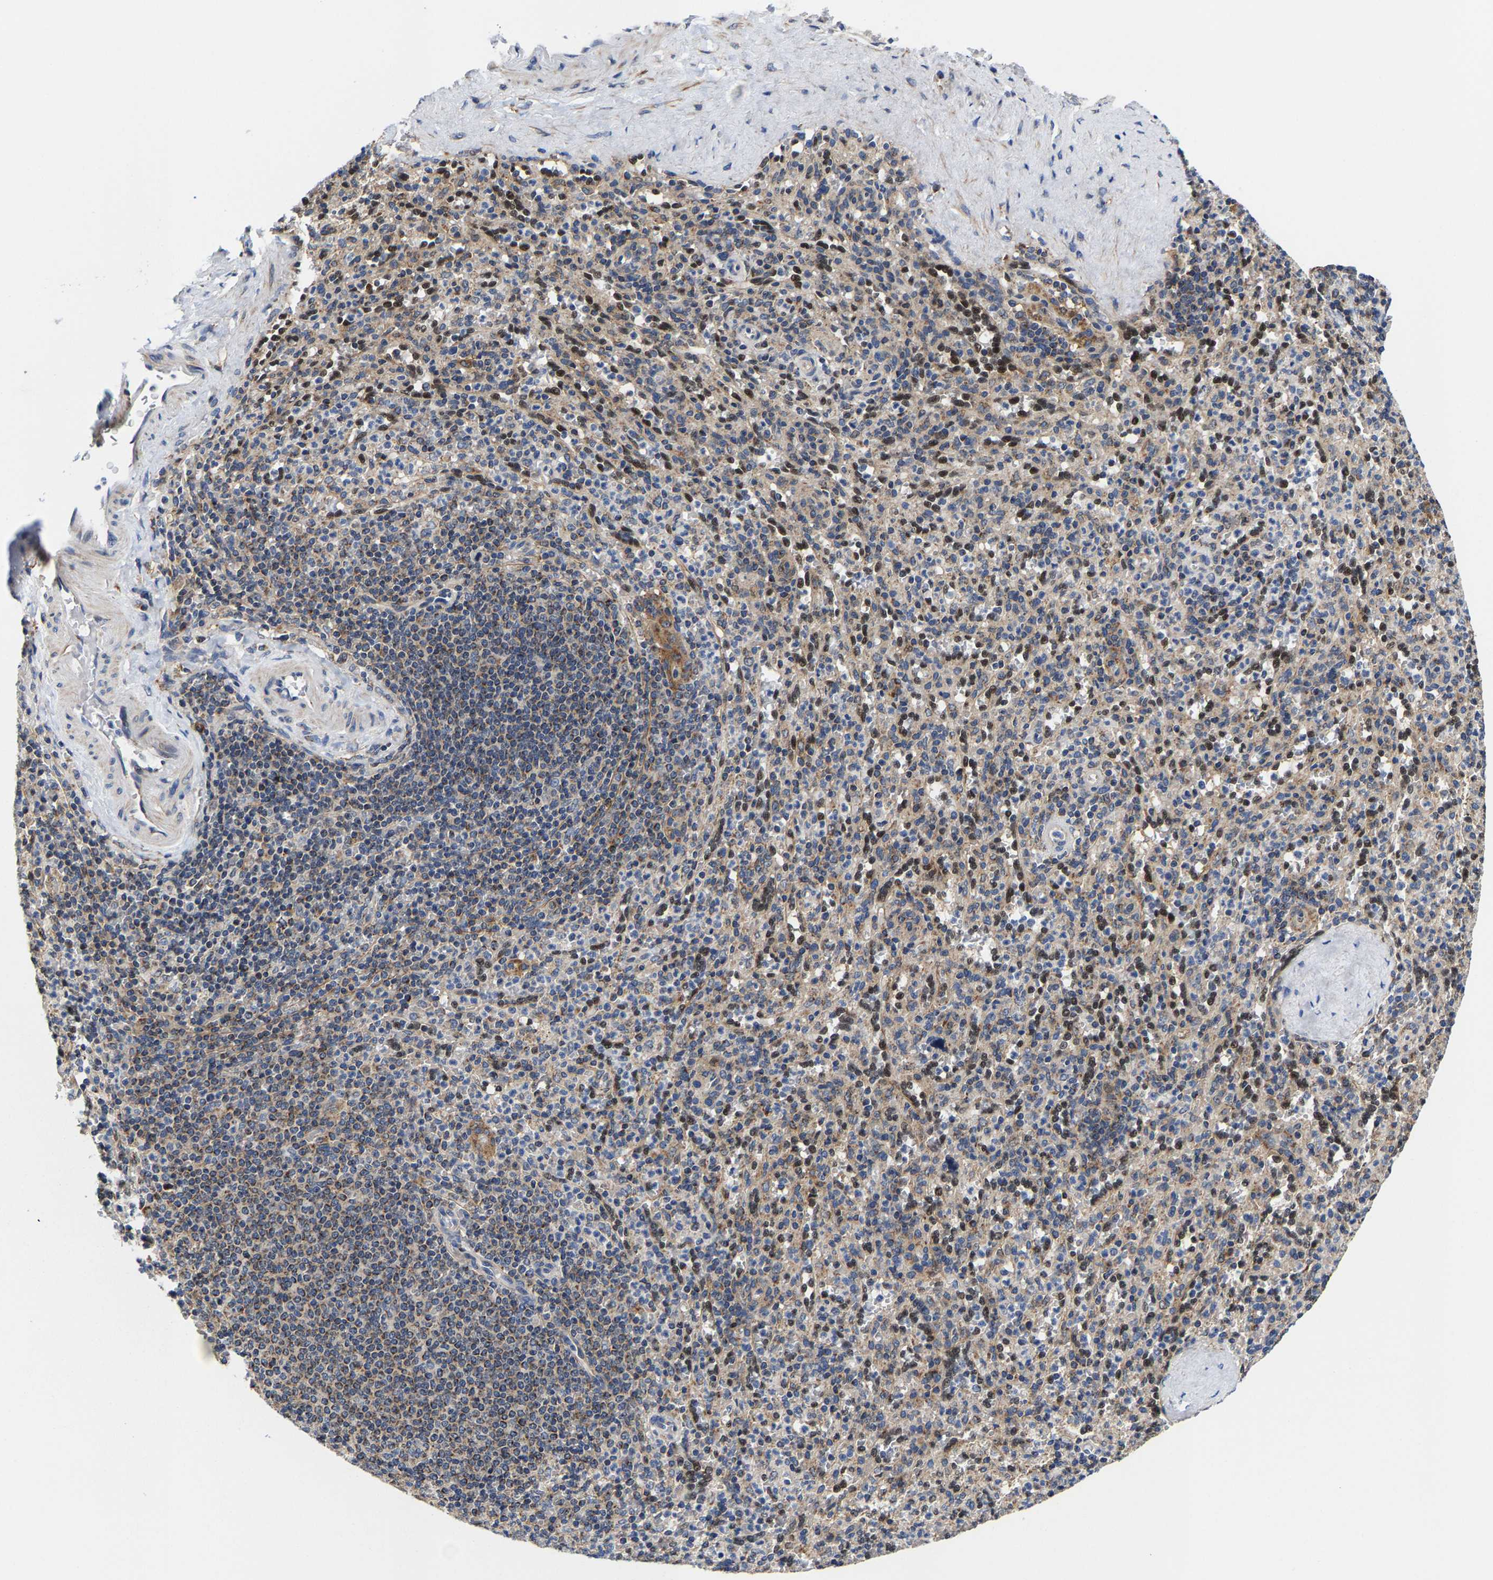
{"staining": {"intensity": "moderate", "quantity": "<25%", "location": "cytoplasmic/membranous,nuclear"}, "tissue": "spleen", "cell_type": "Cells in red pulp", "image_type": "normal", "snomed": [{"axis": "morphology", "description": "Normal tissue, NOS"}, {"axis": "topography", "description": "Spleen"}], "caption": "Immunohistochemical staining of unremarkable human spleen demonstrates <25% levels of moderate cytoplasmic/membranous,nuclear protein expression in about <25% of cells in red pulp.", "gene": "PFKFB3", "patient": {"sex": "male", "age": 36}}